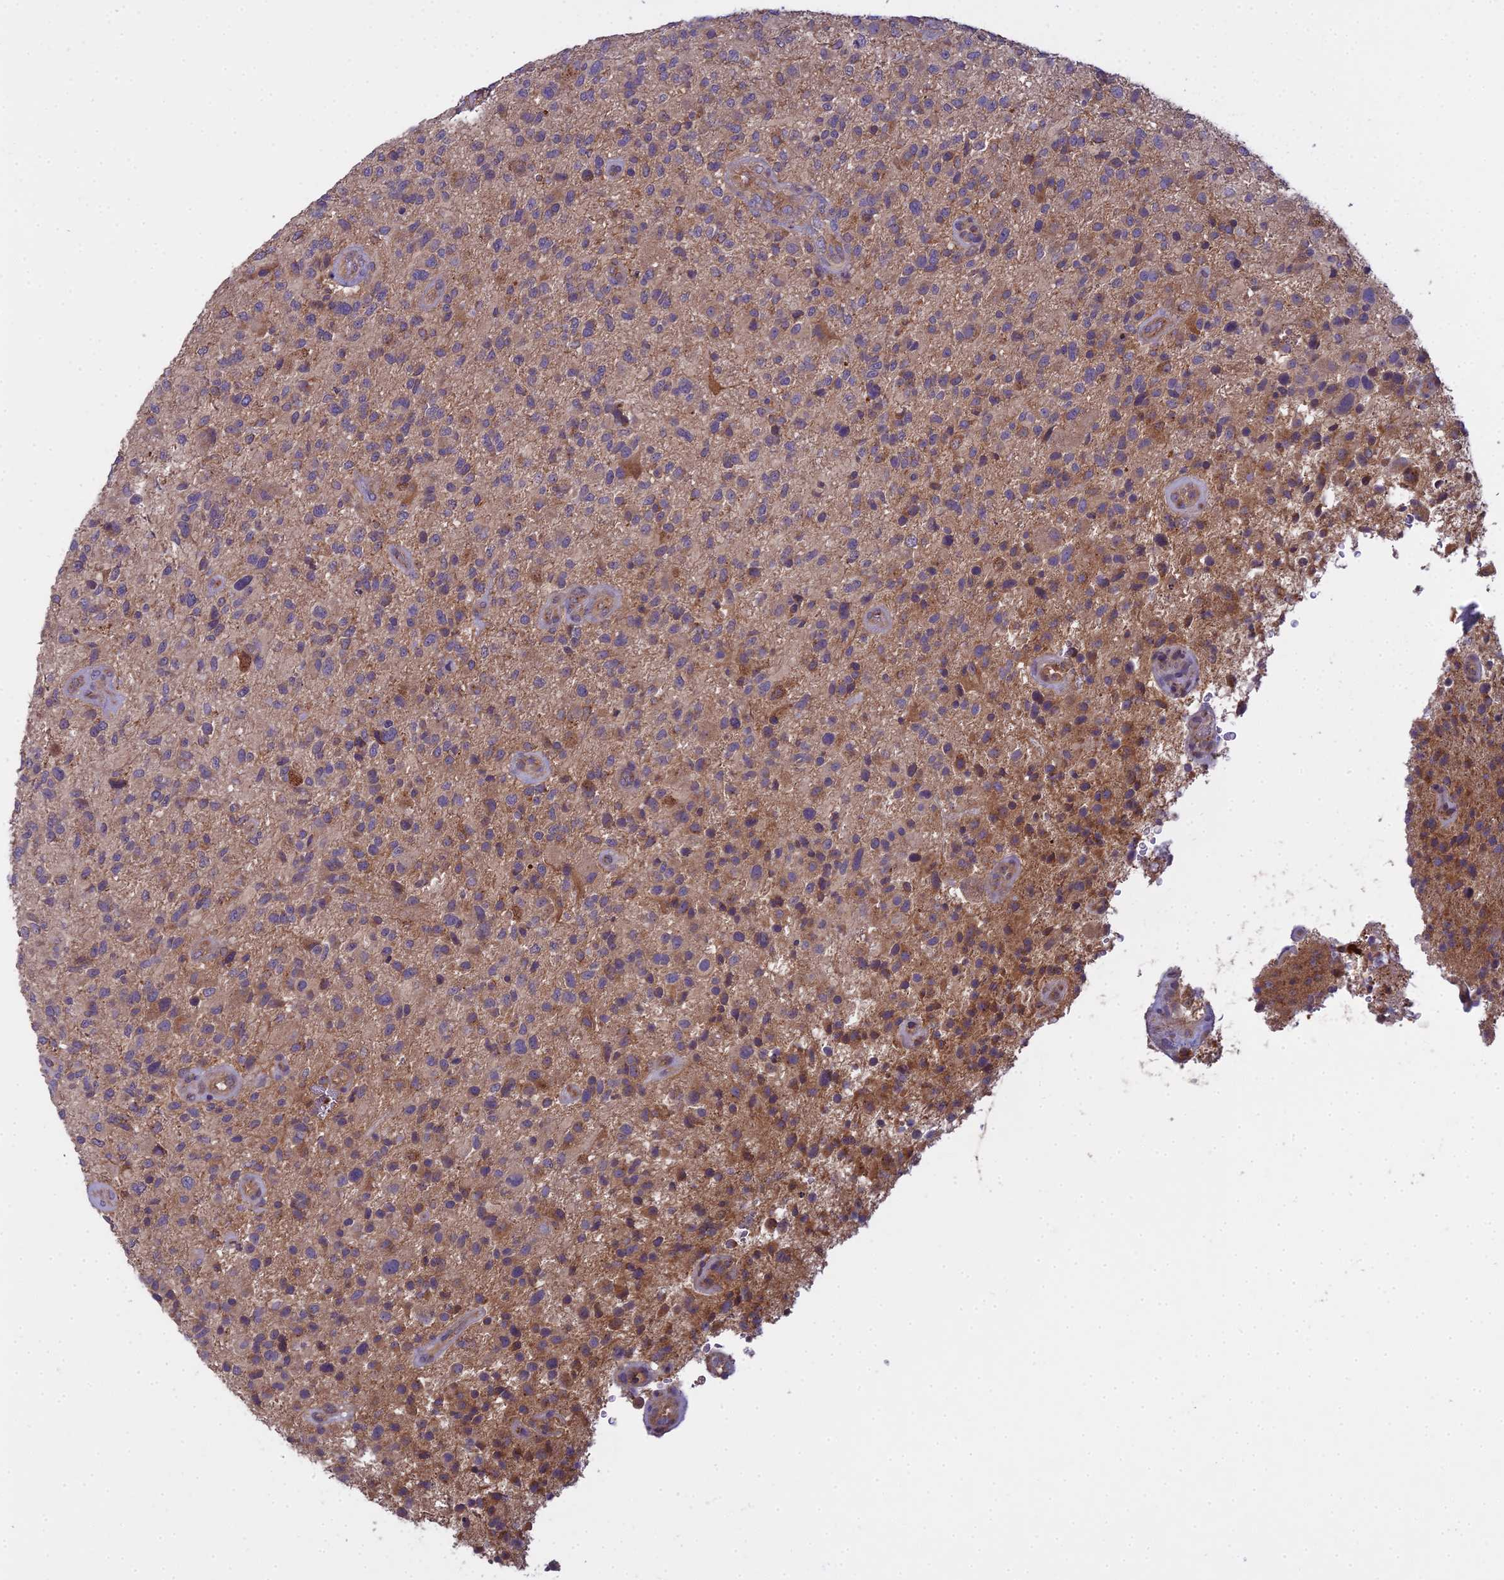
{"staining": {"intensity": "weak", "quantity": "<25%", "location": "cytoplasmic/membranous"}, "tissue": "glioma", "cell_type": "Tumor cells", "image_type": "cancer", "snomed": [{"axis": "morphology", "description": "Glioma, malignant, High grade"}, {"axis": "topography", "description": "Brain"}], "caption": "Image shows no protein positivity in tumor cells of high-grade glioma (malignant) tissue. Brightfield microscopy of immunohistochemistry stained with DAB (brown) and hematoxylin (blue), captured at high magnification.", "gene": "CCDC167", "patient": {"sex": "male", "age": 47}}